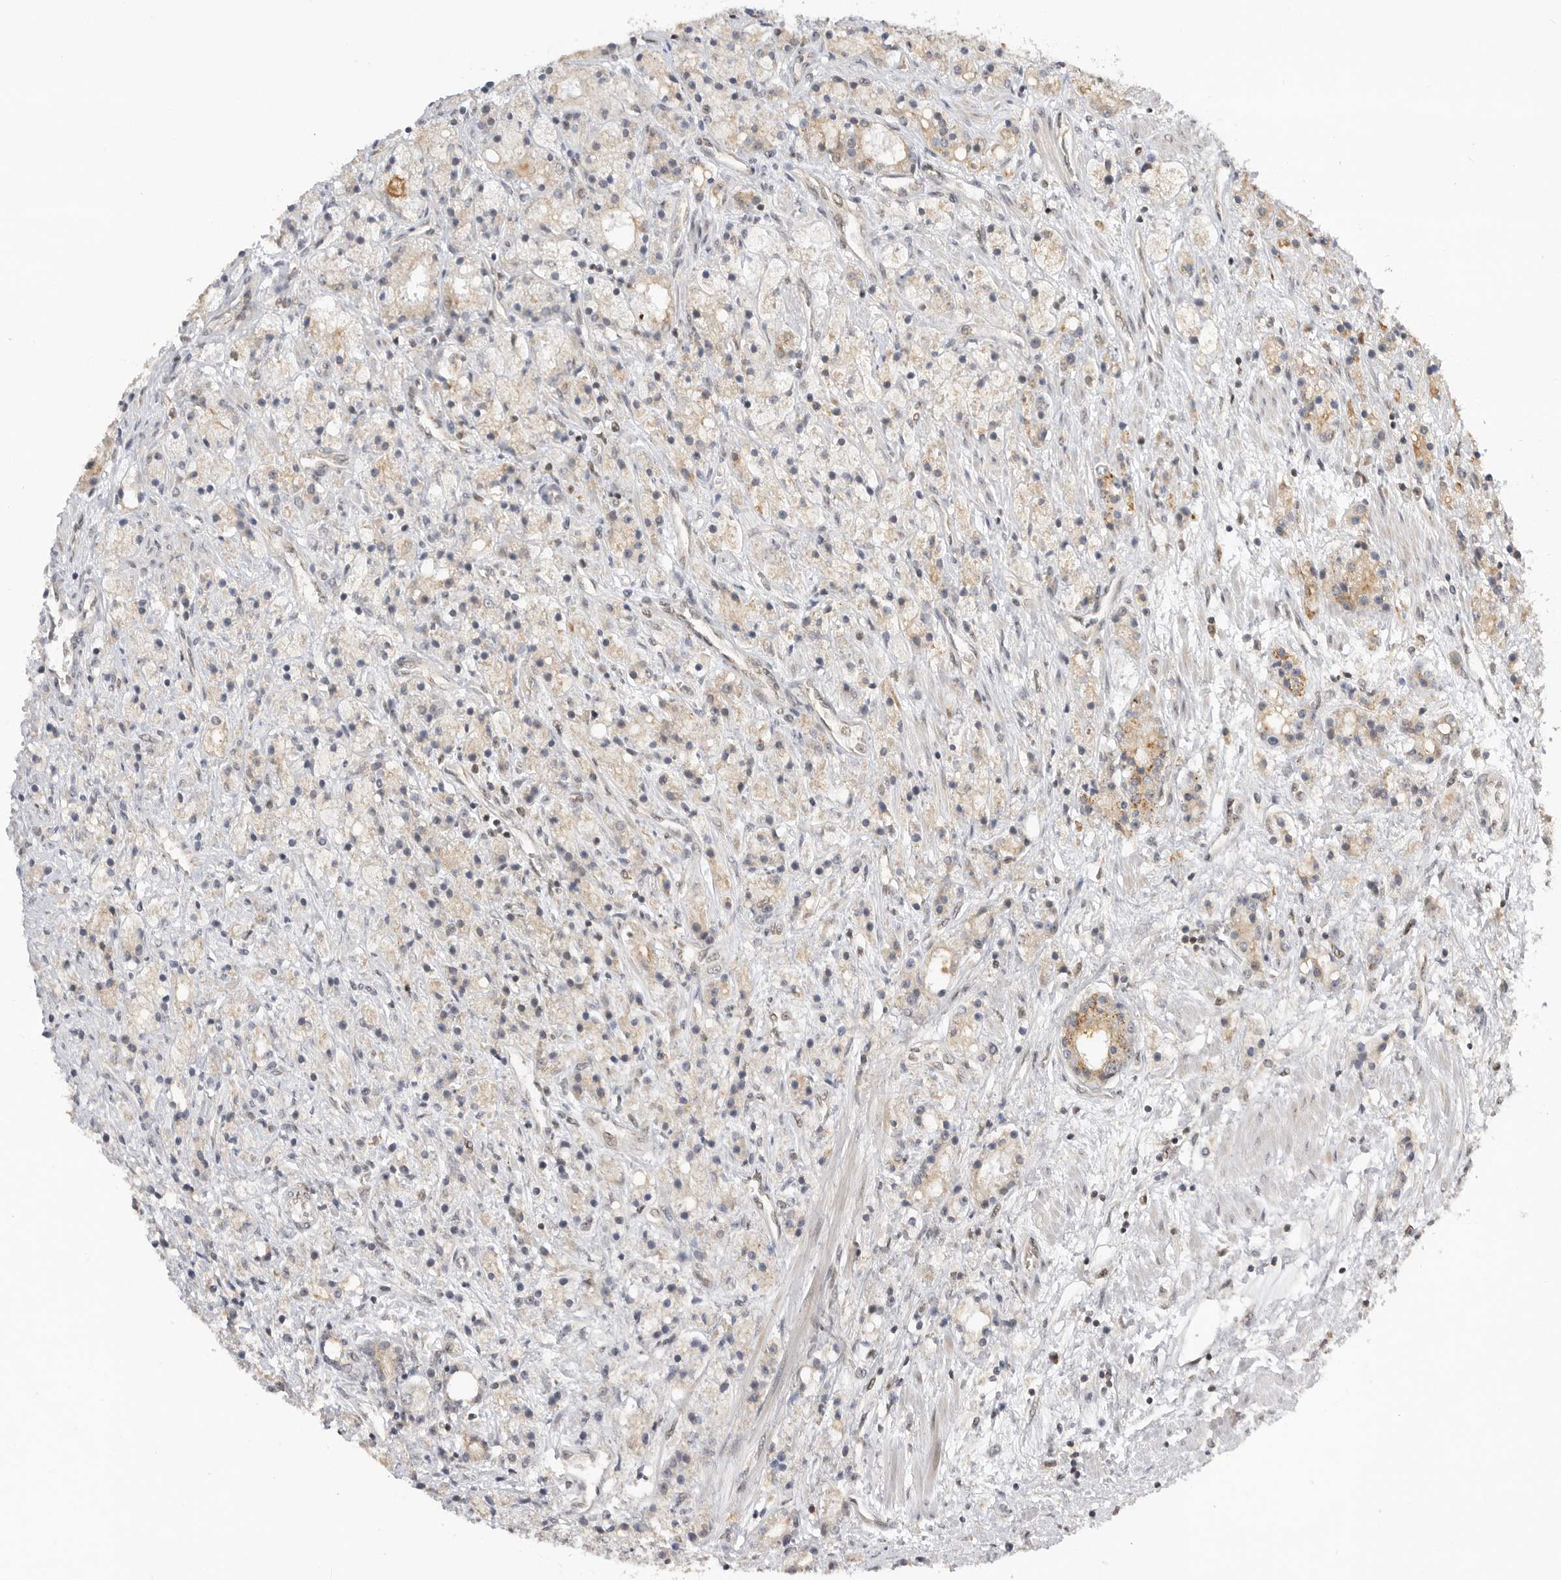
{"staining": {"intensity": "weak", "quantity": ">75%", "location": "cytoplasmic/membranous"}, "tissue": "prostate cancer", "cell_type": "Tumor cells", "image_type": "cancer", "snomed": [{"axis": "morphology", "description": "Adenocarcinoma, High grade"}, {"axis": "topography", "description": "Prostate"}], "caption": "Prostate cancer (high-grade adenocarcinoma) tissue exhibits weak cytoplasmic/membranous staining in approximately >75% of tumor cells, visualized by immunohistochemistry.", "gene": "ALKAL1", "patient": {"sex": "male", "age": 60}}